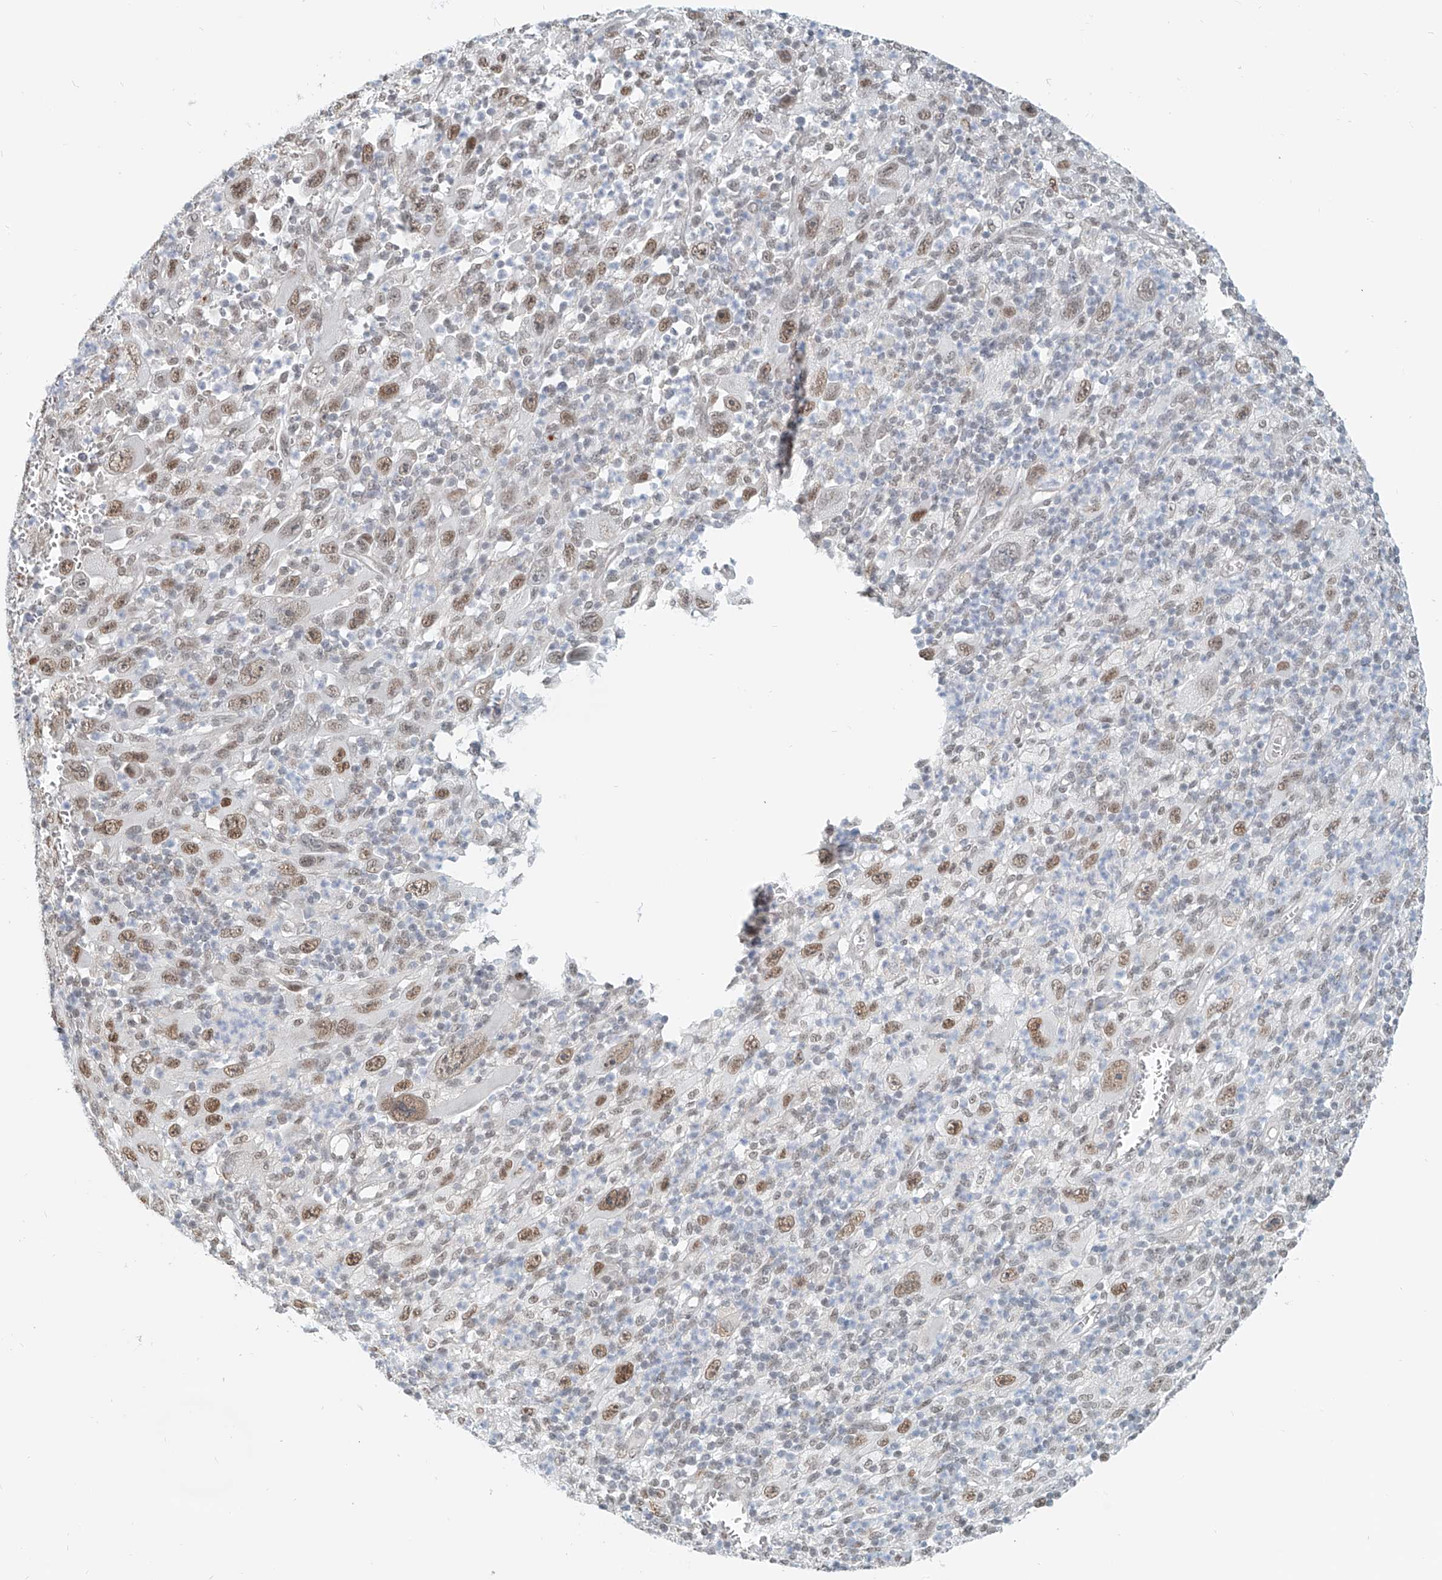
{"staining": {"intensity": "moderate", "quantity": "25%-75%", "location": "nuclear"}, "tissue": "melanoma", "cell_type": "Tumor cells", "image_type": "cancer", "snomed": [{"axis": "morphology", "description": "Malignant melanoma, Metastatic site"}, {"axis": "topography", "description": "Skin"}], "caption": "A micrograph showing moderate nuclear positivity in about 25%-75% of tumor cells in malignant melanoma (metastatic site), as visualized by brown immunohistochemical staining.", "gene": "SASH1", "patient": {"sex": "female", "age": 56}}